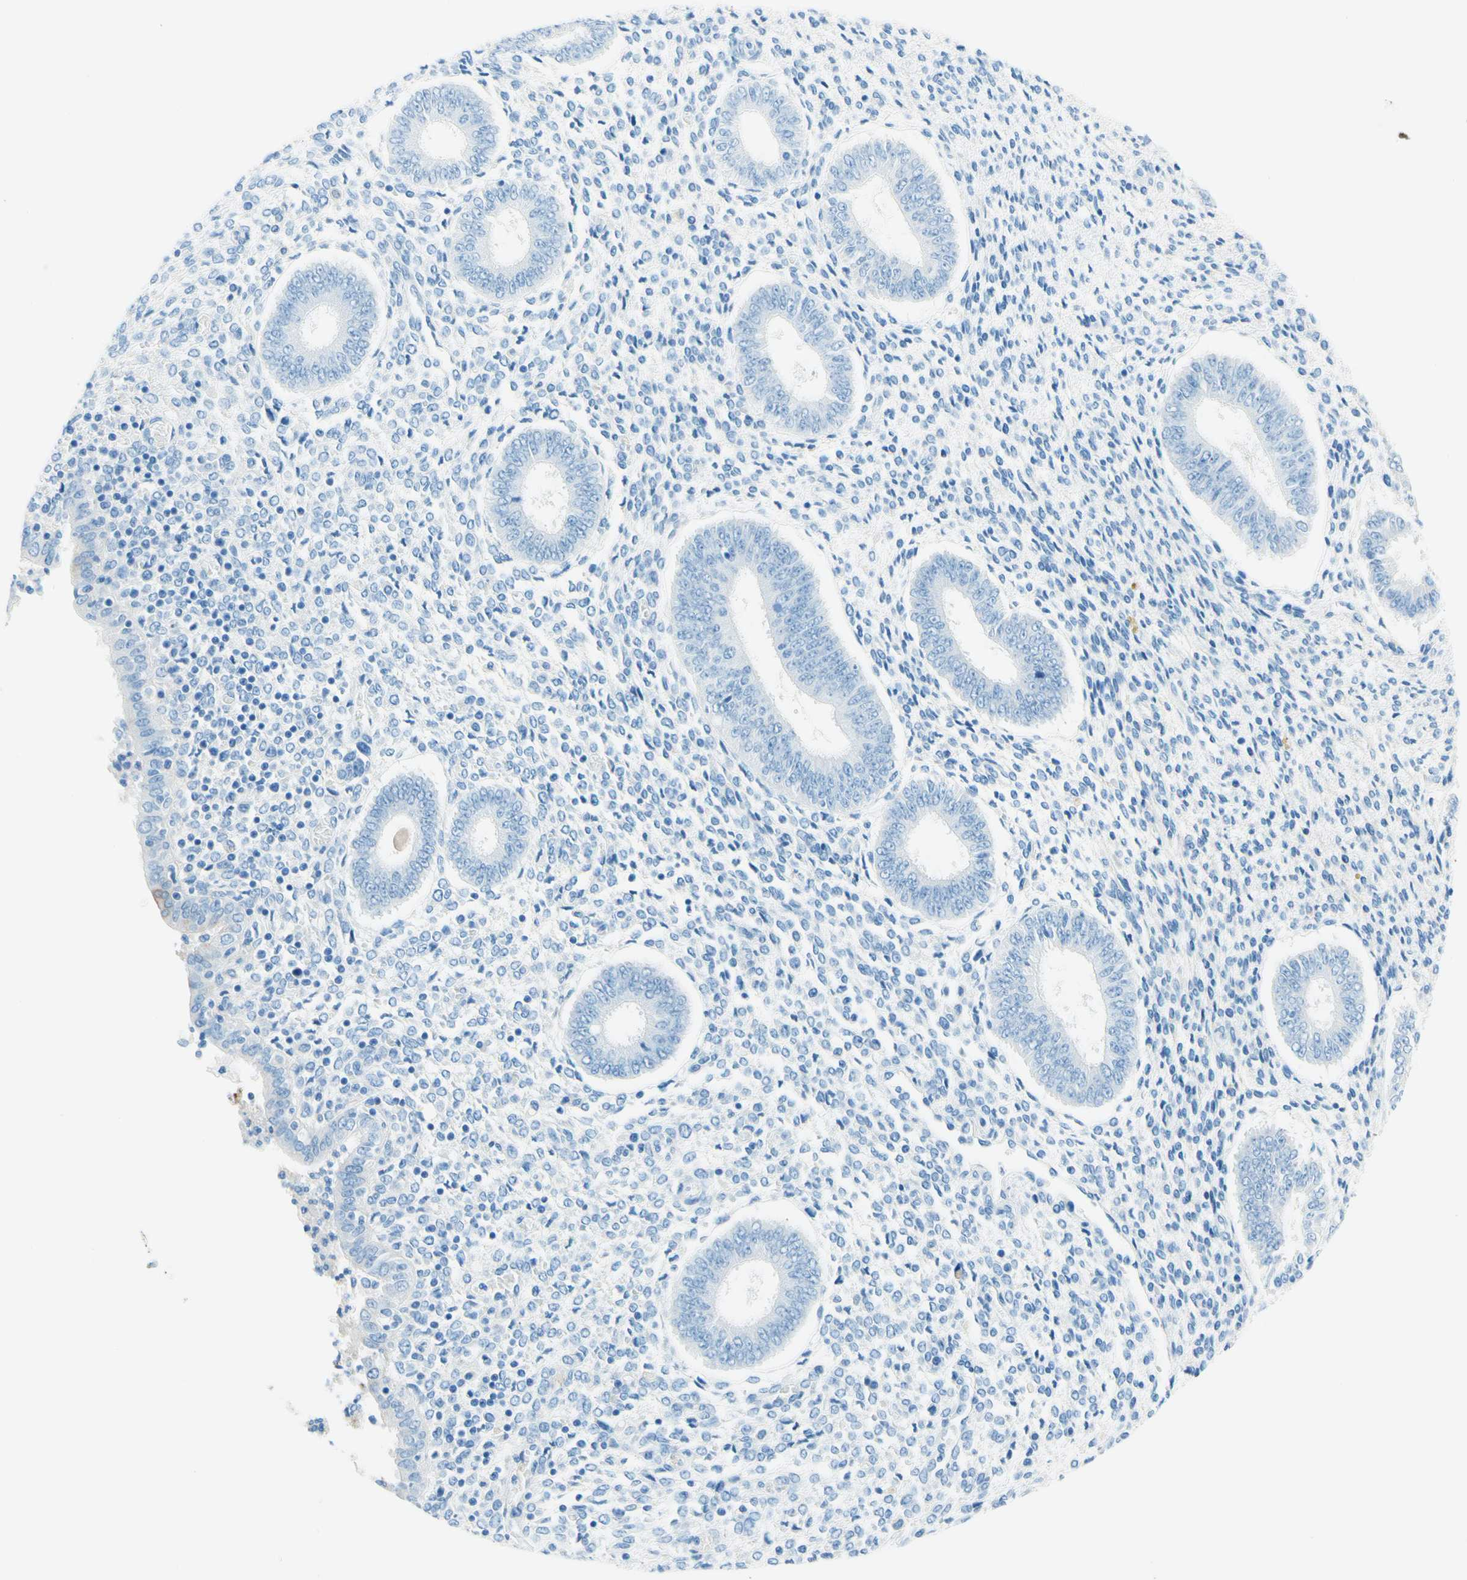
{"staining": {"intensity": "negative", "quantity": "none", "location": "none"}, "tissue": "endometrium", "cell_type": "Cells in endometrial stroma", "image_type": "normal", "snomed": [{"axis": "morphology", "description": "Normal tissue, NOS"}, {"axis": "topography", "description": "Endometrium"}], "caption": "Histopathology image shows no significant protein positivity in cells in endometrial stroma of unremarkable endometrium. (DAB IHC visualized using brightfield microscopy, high magnification).", "gene": "MFAP5", "patient": {"sex": "female", "age": 35}}